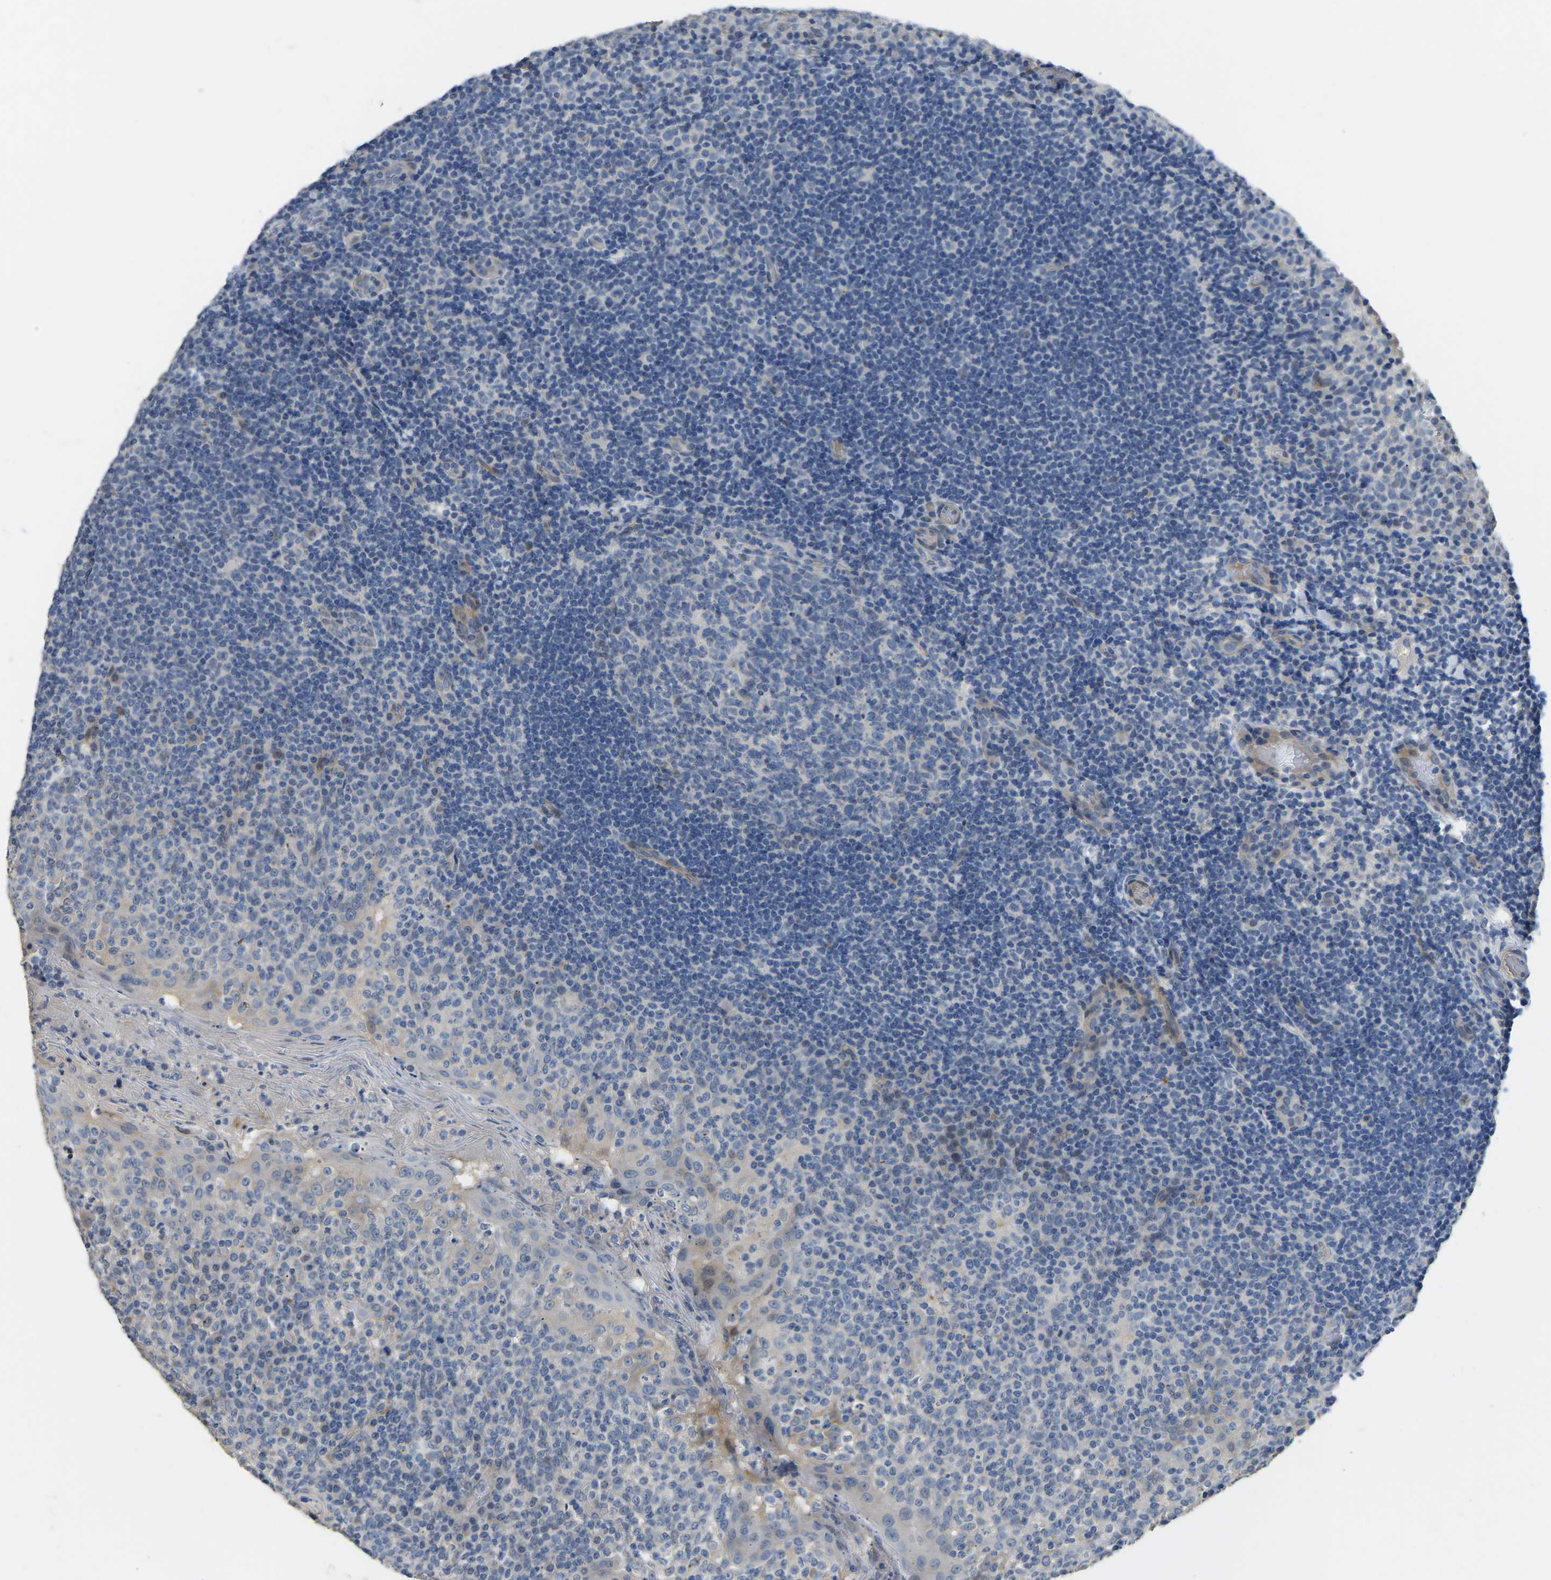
{"staining": {"intensity": "negative", "quantity": "none", "location": "none"}, "tissue": "tonsil", "cell_type": "Germinal center cells", "image_type": "normal", "snomed": [{"axis": "morphology", "description": "Normal tissue, NOS"}, {"axis": "topography", "description": "Tonsil"}], "caption": "A photomicrograph of tonsil stained for a protein displays no brown staining in germinal center cells. (DAB immunohistochemistry, high magnification).", "gene": "HIGD2B", "patient": {"sex": "female", "age": 19}}